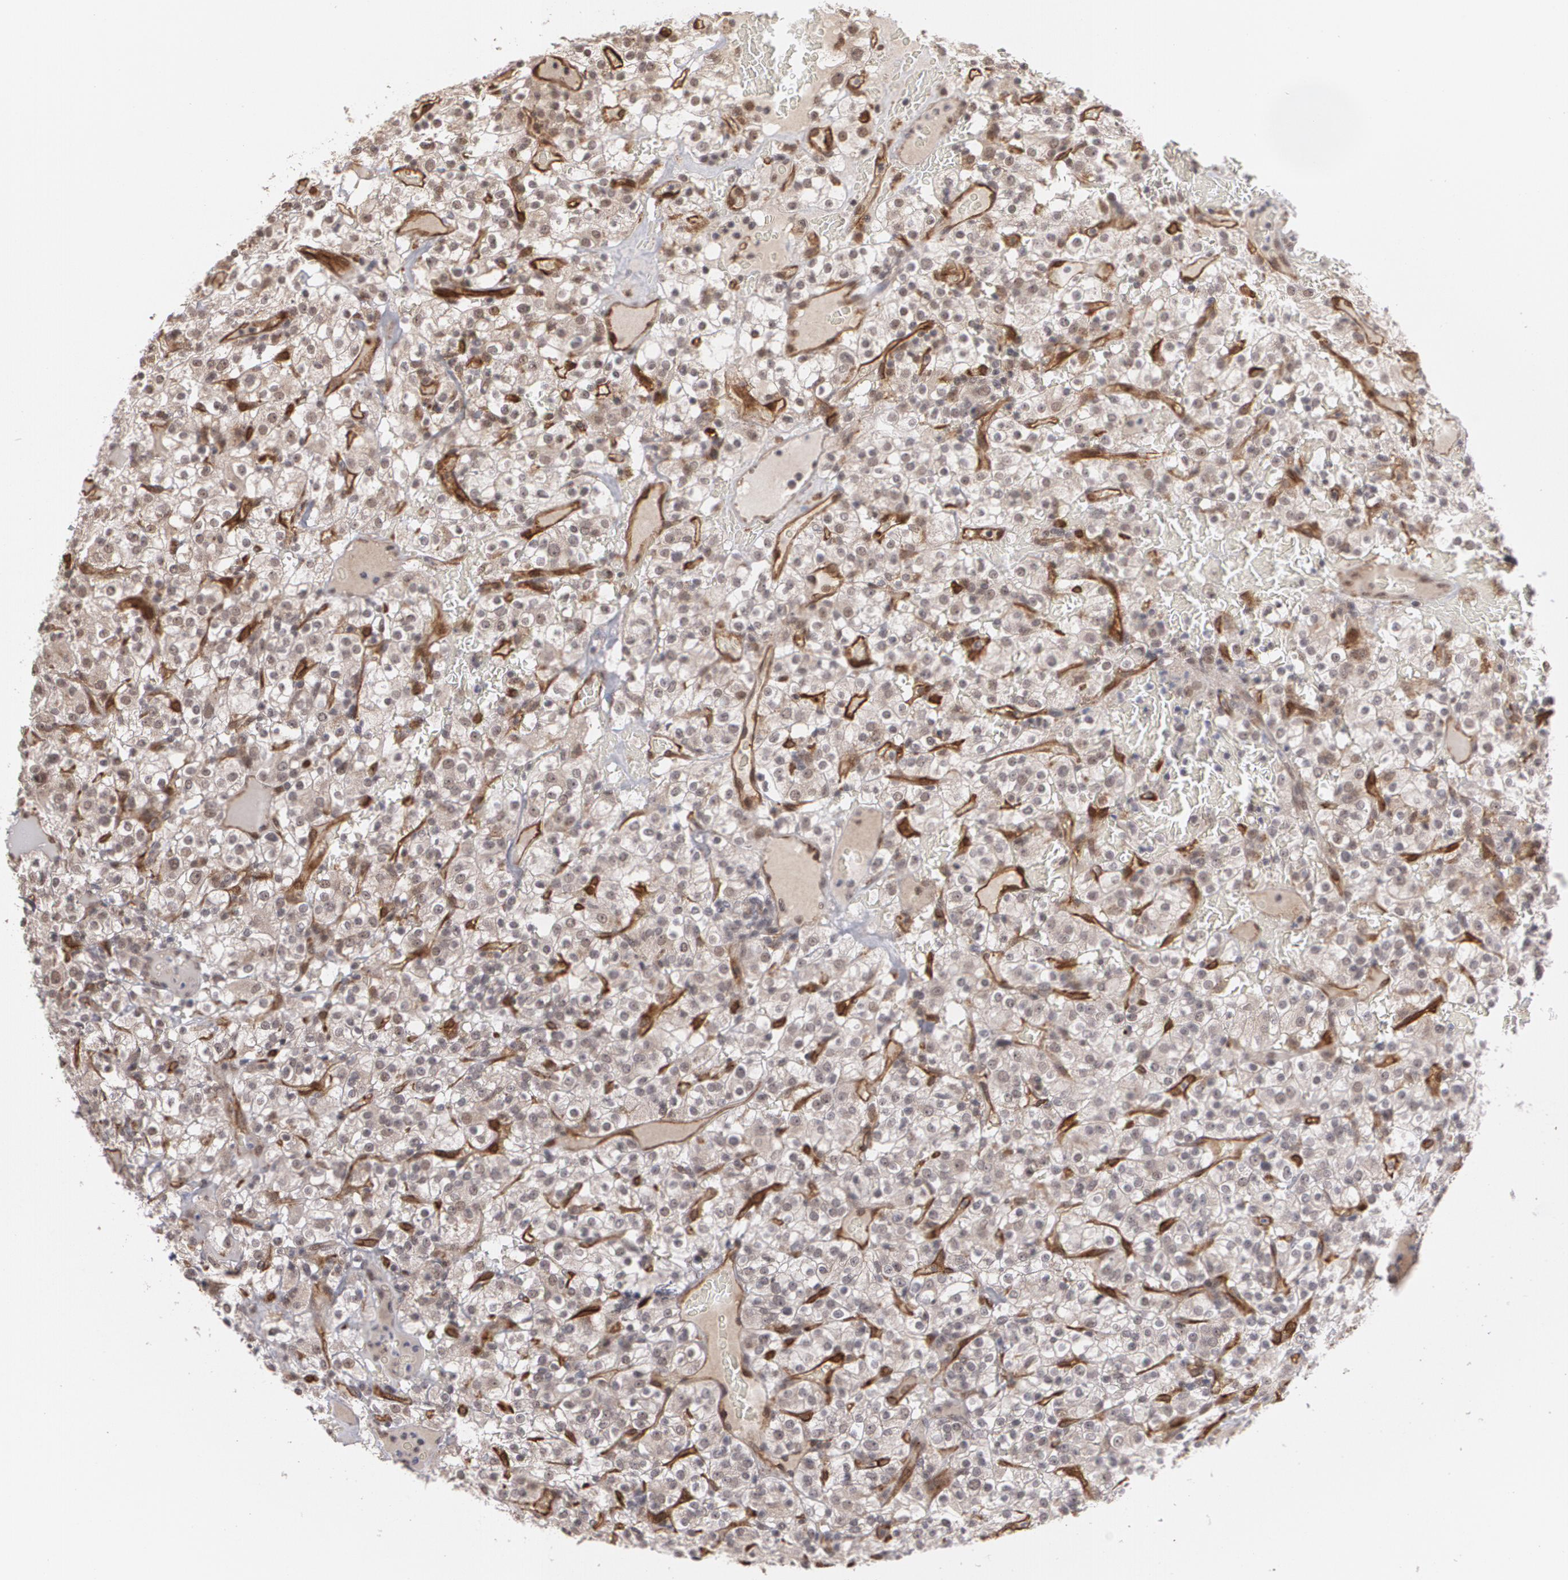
{"staining": {"intensity": "weak", "quantity": "25%-75%", "location": "cytoplasmic/membranous,nuclear"}, "tissue": "renal cancer", "cell_type": "Tumor cells", "image_type": "cancer", "snomed": [{"axis": "morphology", "description": "Normal tissue, NOS"}, {"axis": "morphology", "description": "Adenocarcinoma, NOS"}, {"axis": "topography", "description": "Kidney"}], "caption": "Brown immunohistochemical staining in renal cancer (adenocarcinoma) reveals weak cytoplasmic/membranous and nuclear expression in about 25%-75% of tumor cells. The protein of interest is shown in brown color, while the nuclei are stained blue.", "gene": "ZNF75A", "patient": {"sex": "female", "age": 72}}